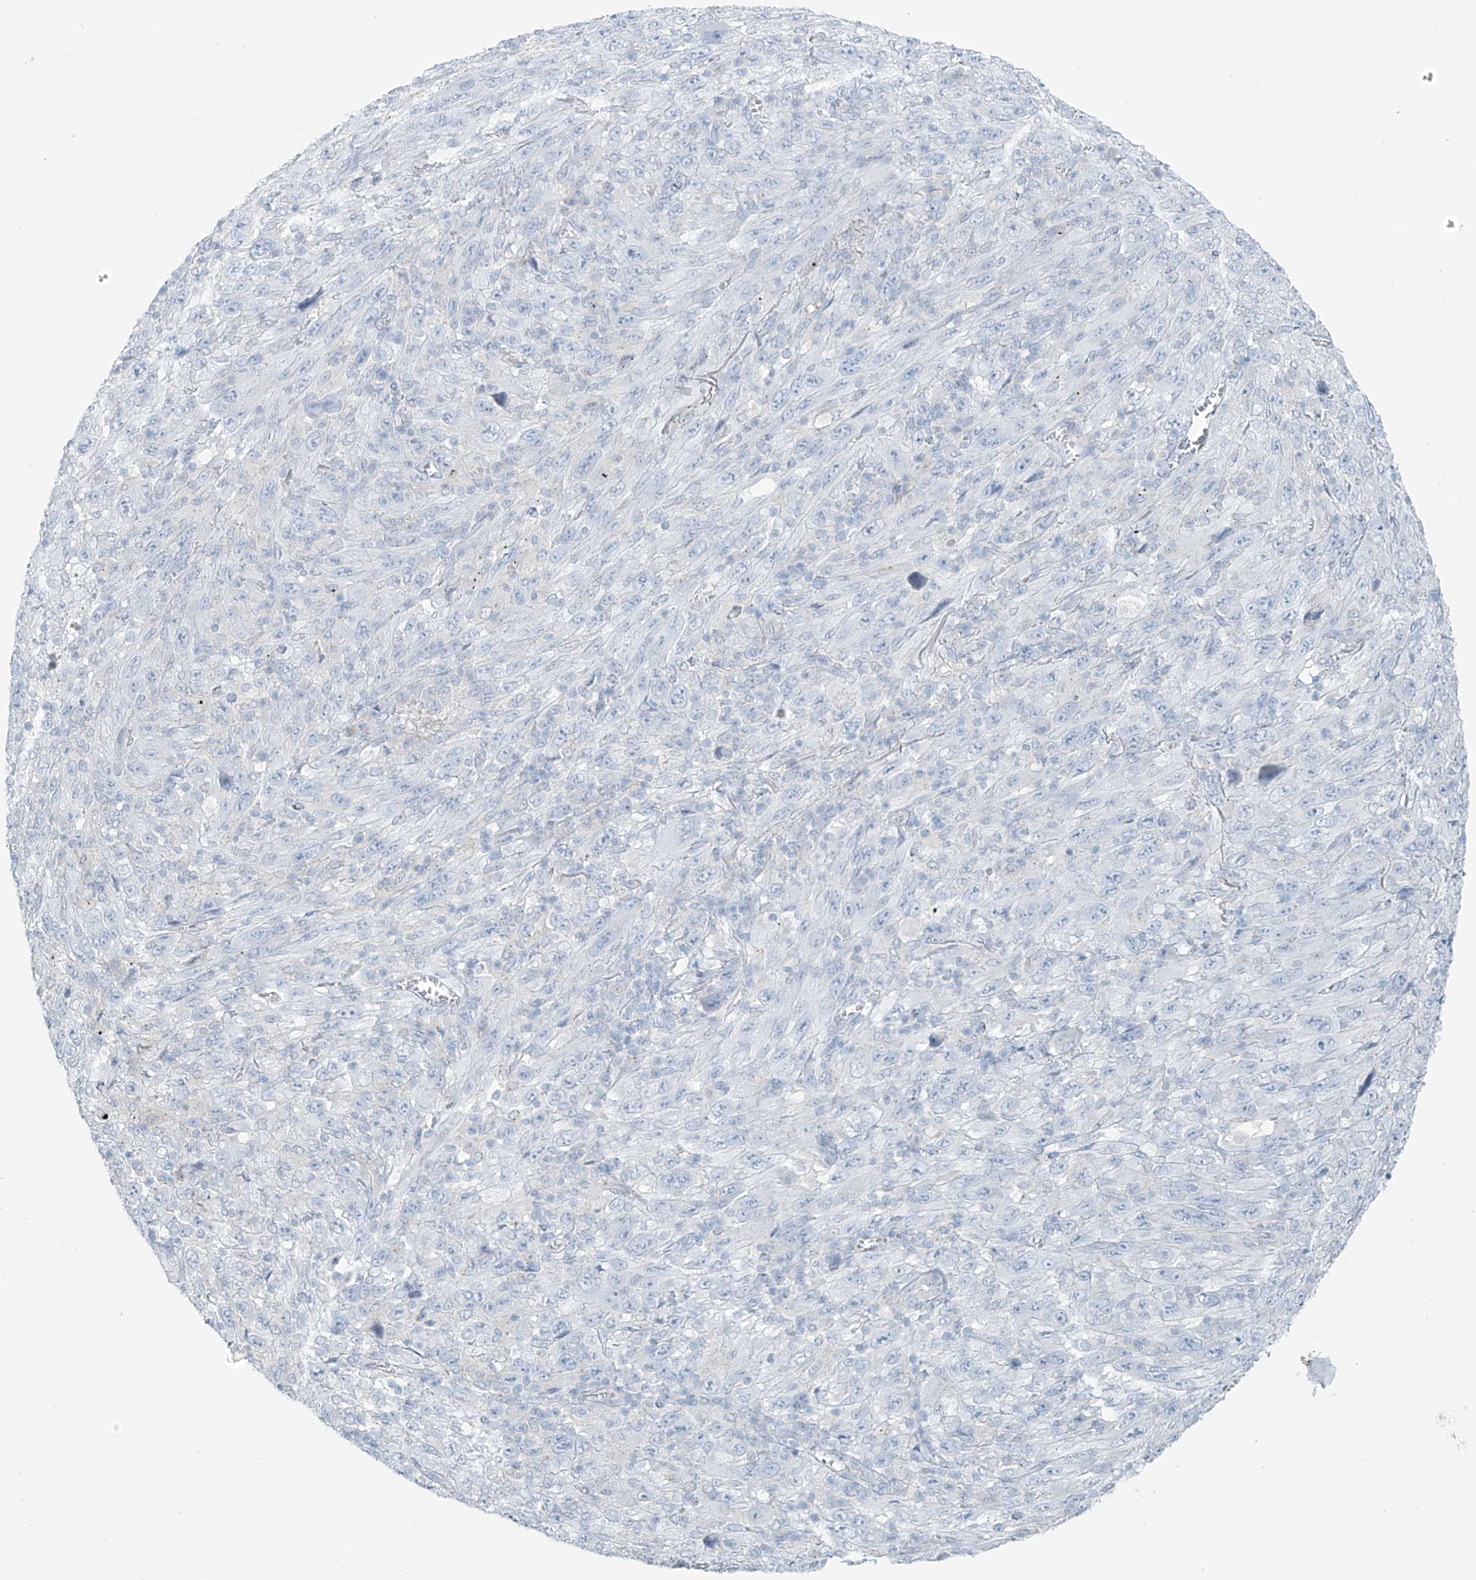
{"staining": {"intensity": "negative", "quantity": "none", "location": "none"}, "tissue": "melanoma", "cell_type": "Tumor cells", "image_type": "cancer", "snomed": [{"axis": "morphology", "description": "Malignant melanoma, Metastatic site"}, {"axis": "topography", "description": "Skin"}], "caption": "DAB (3,3'-diaminobenzidine) immunohistochemical staining of malignant melanoma (metastatic site) reveals no significant expression in tumor cells. Brightfield microscopy of IHC stained with DAB (3,3'-diaminobenzidine) (brown) and hematoxylin (blue), captured at high magnification.", "gene": "SLC25A43", "patient": {"sex": "female", "age": 56}}